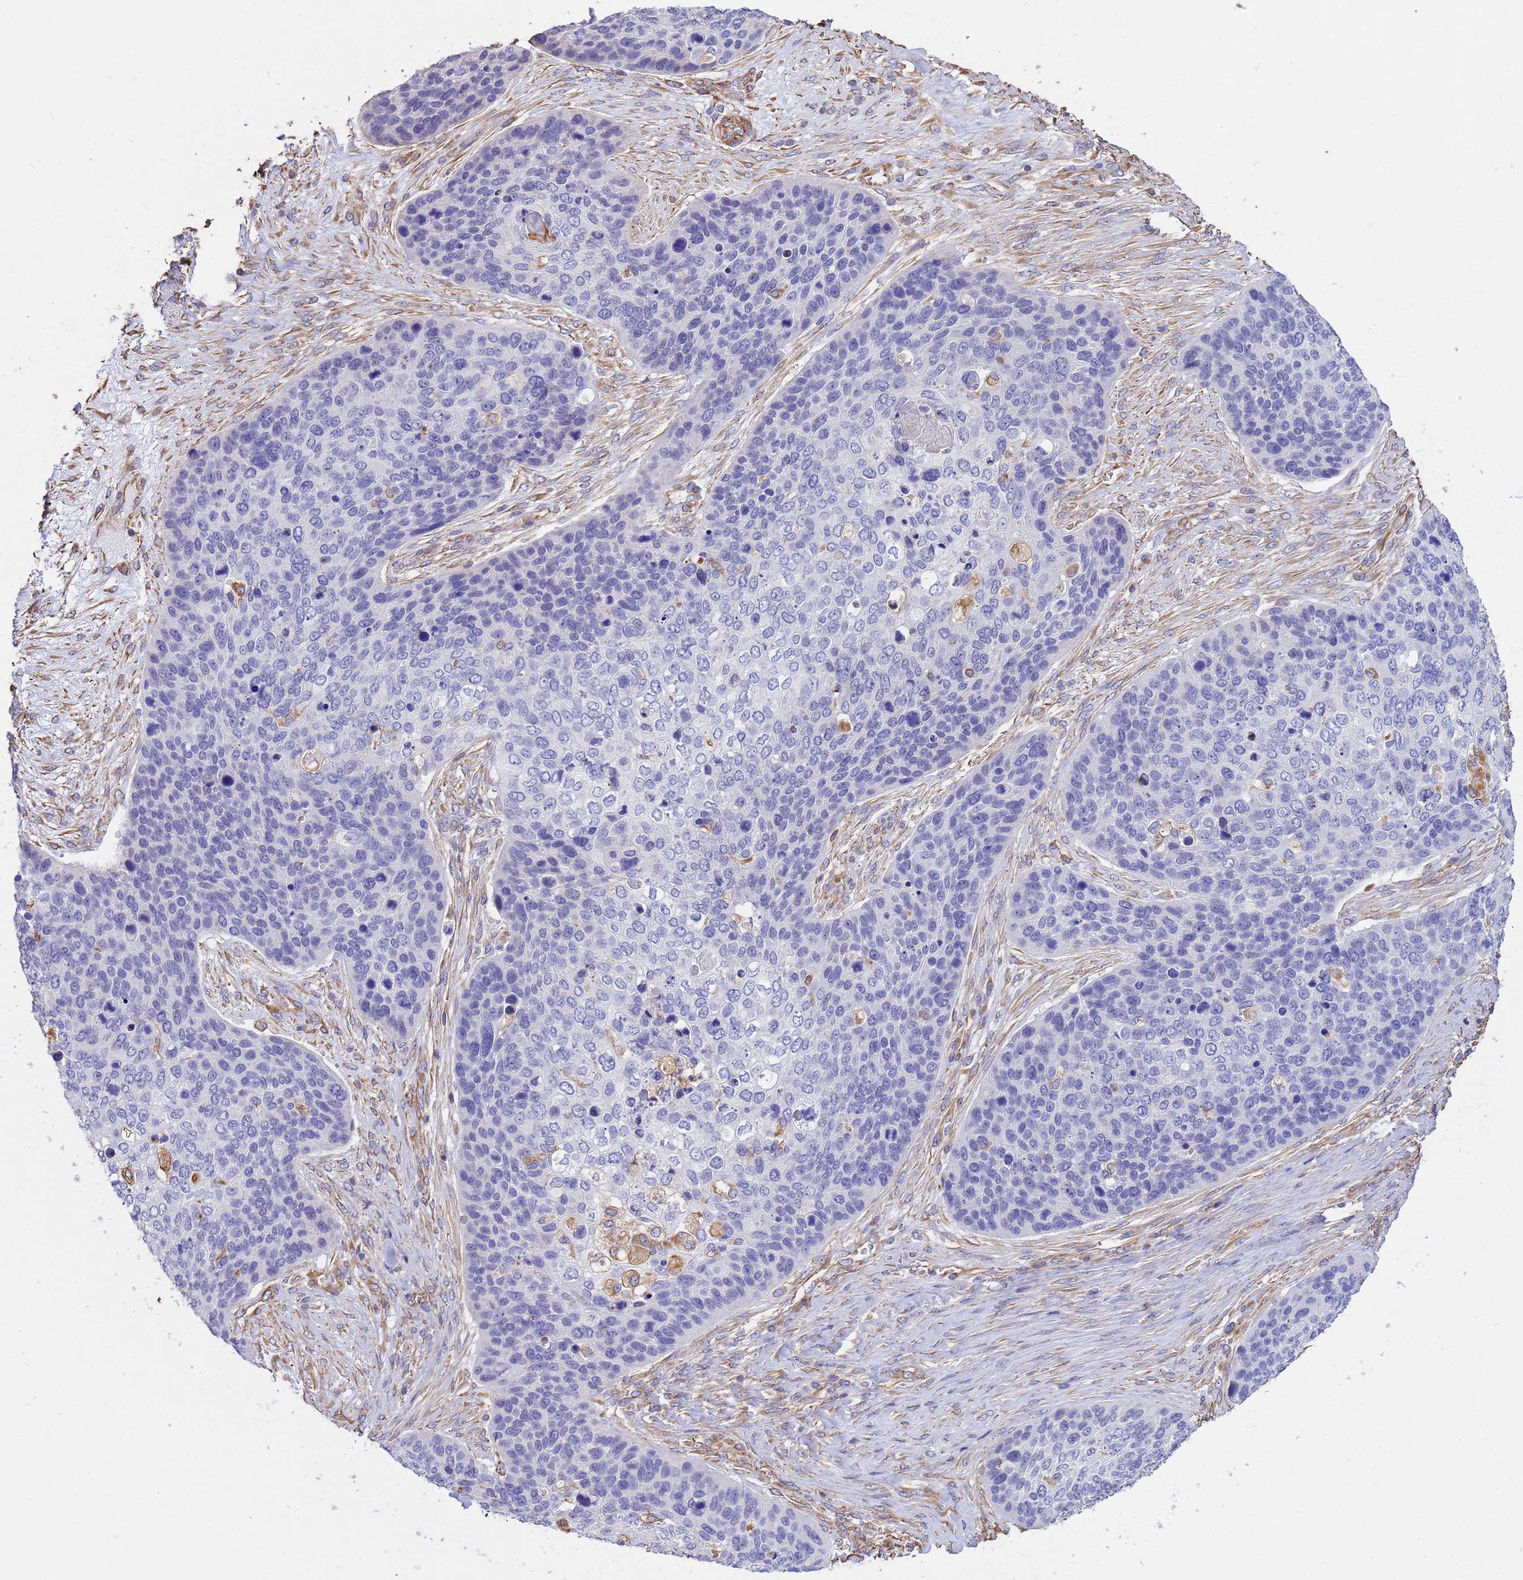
{"staining": {"intensity": "negative", "quantity": "none", "location": "none"}, "tissue": "skin cancer", "cell_type": "Tumor cells", "image_type": "cancer", "snomed": [{"axis": "morphology", "description": "Basal cell carcinoma"}, {"axis": "topography", "description": "Skin"}], "caption": "IHC of human skin cancer (basal cell carcinoma) displays no positivity in tumor cells.", "gene": "TCEAL3", "patient": {"sex": "female", "age": 74}}